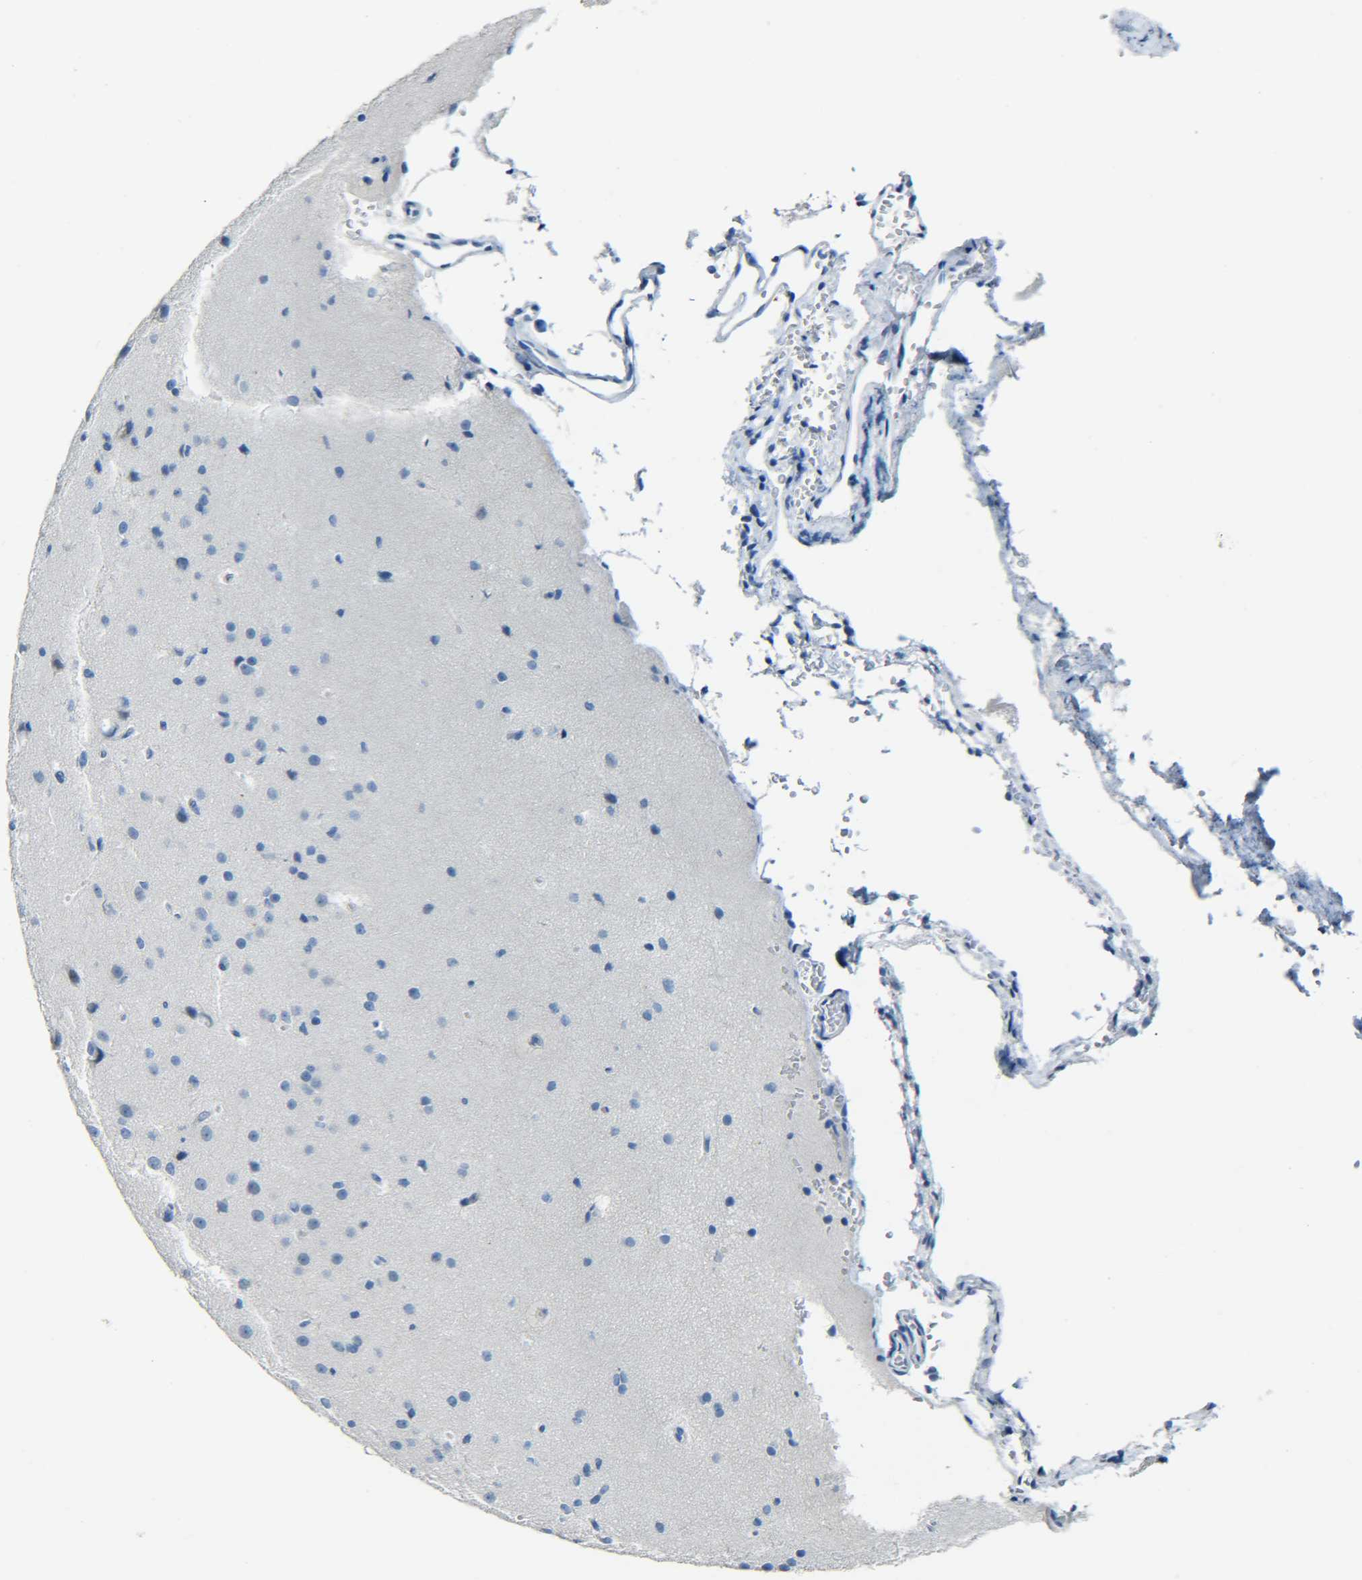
{"staining": {"intensity": "negative", "quantity": "none", "location": "none"}, "tissue": "cerebral cortex", "cell_type": "Endothelial cells", "image_type": "normal", "snomed": [{"axis": "morphology", "description": "Normal tissue, NOS"}, {"axis": "morphology", "description": "Developmental malformation"}, {"axis": "topography", "description": "Cerebral cortex"}], "caption": "Immunohistochemistry histopathology image of benign human cerebral cortex stained for a protein (brown), which reveals no positivity in endothelial cells. Nuclei are stained in blue.", "gene": "C15orf48", "patient": {"sex": "female", "age": 30}}